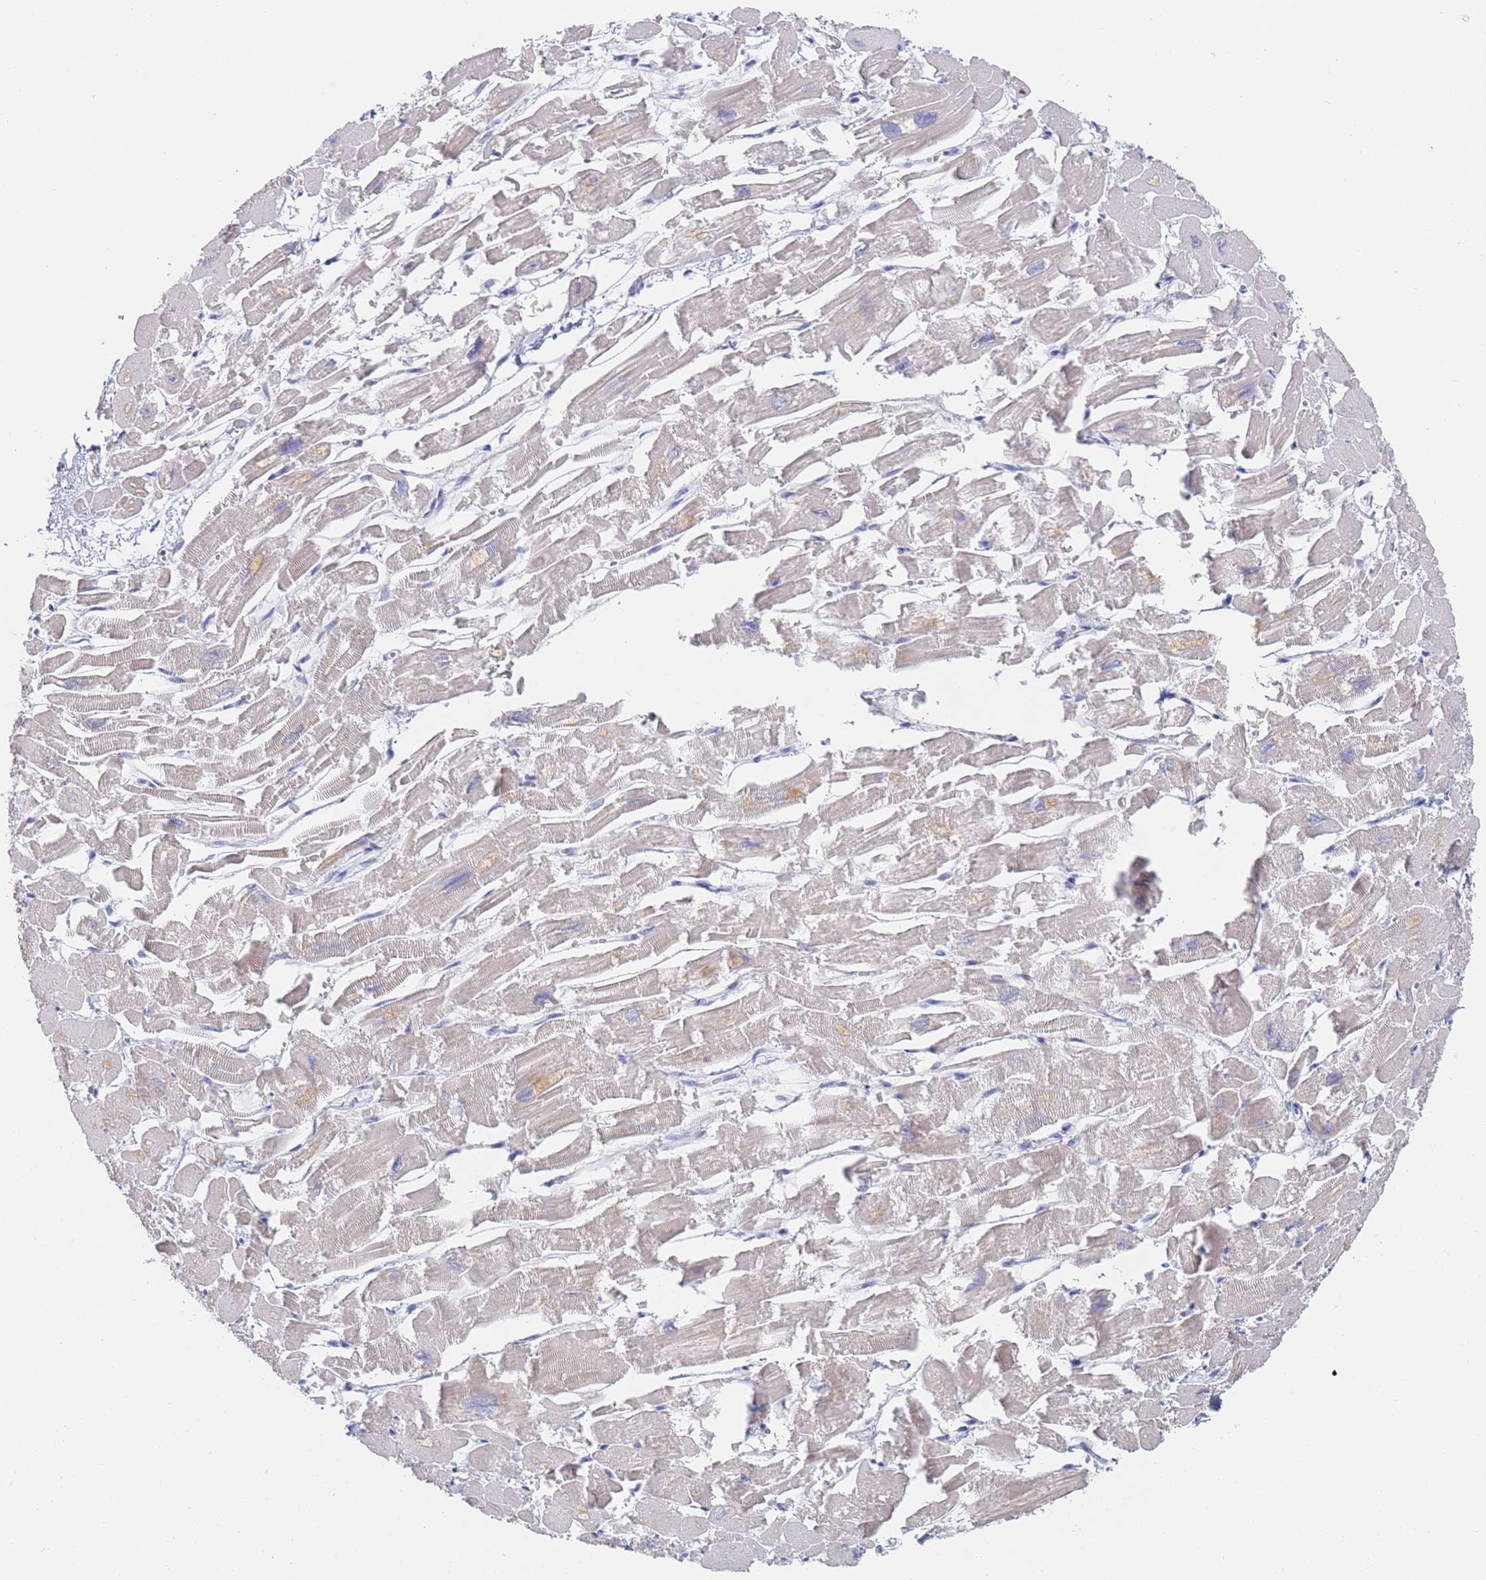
{"staining": {"intensity": "negative", "quantity": "none", "location": "none"}, "tissue": "heart muscle", "cell_type": "Cardiomyocytes", "image_type": "normal", "snomed": [{"axis": "morphology", "description": "Normal tissue, NOS"}, {"axis": "topography", "description": "Heart"}], "caption": "This is an immunohistochemistry histopathology image of unremarkable heart muscle. There is no positivity in cardiomyocytes.", "gene": "BIN2", "patient": {"sex": "male", "age": 54}}